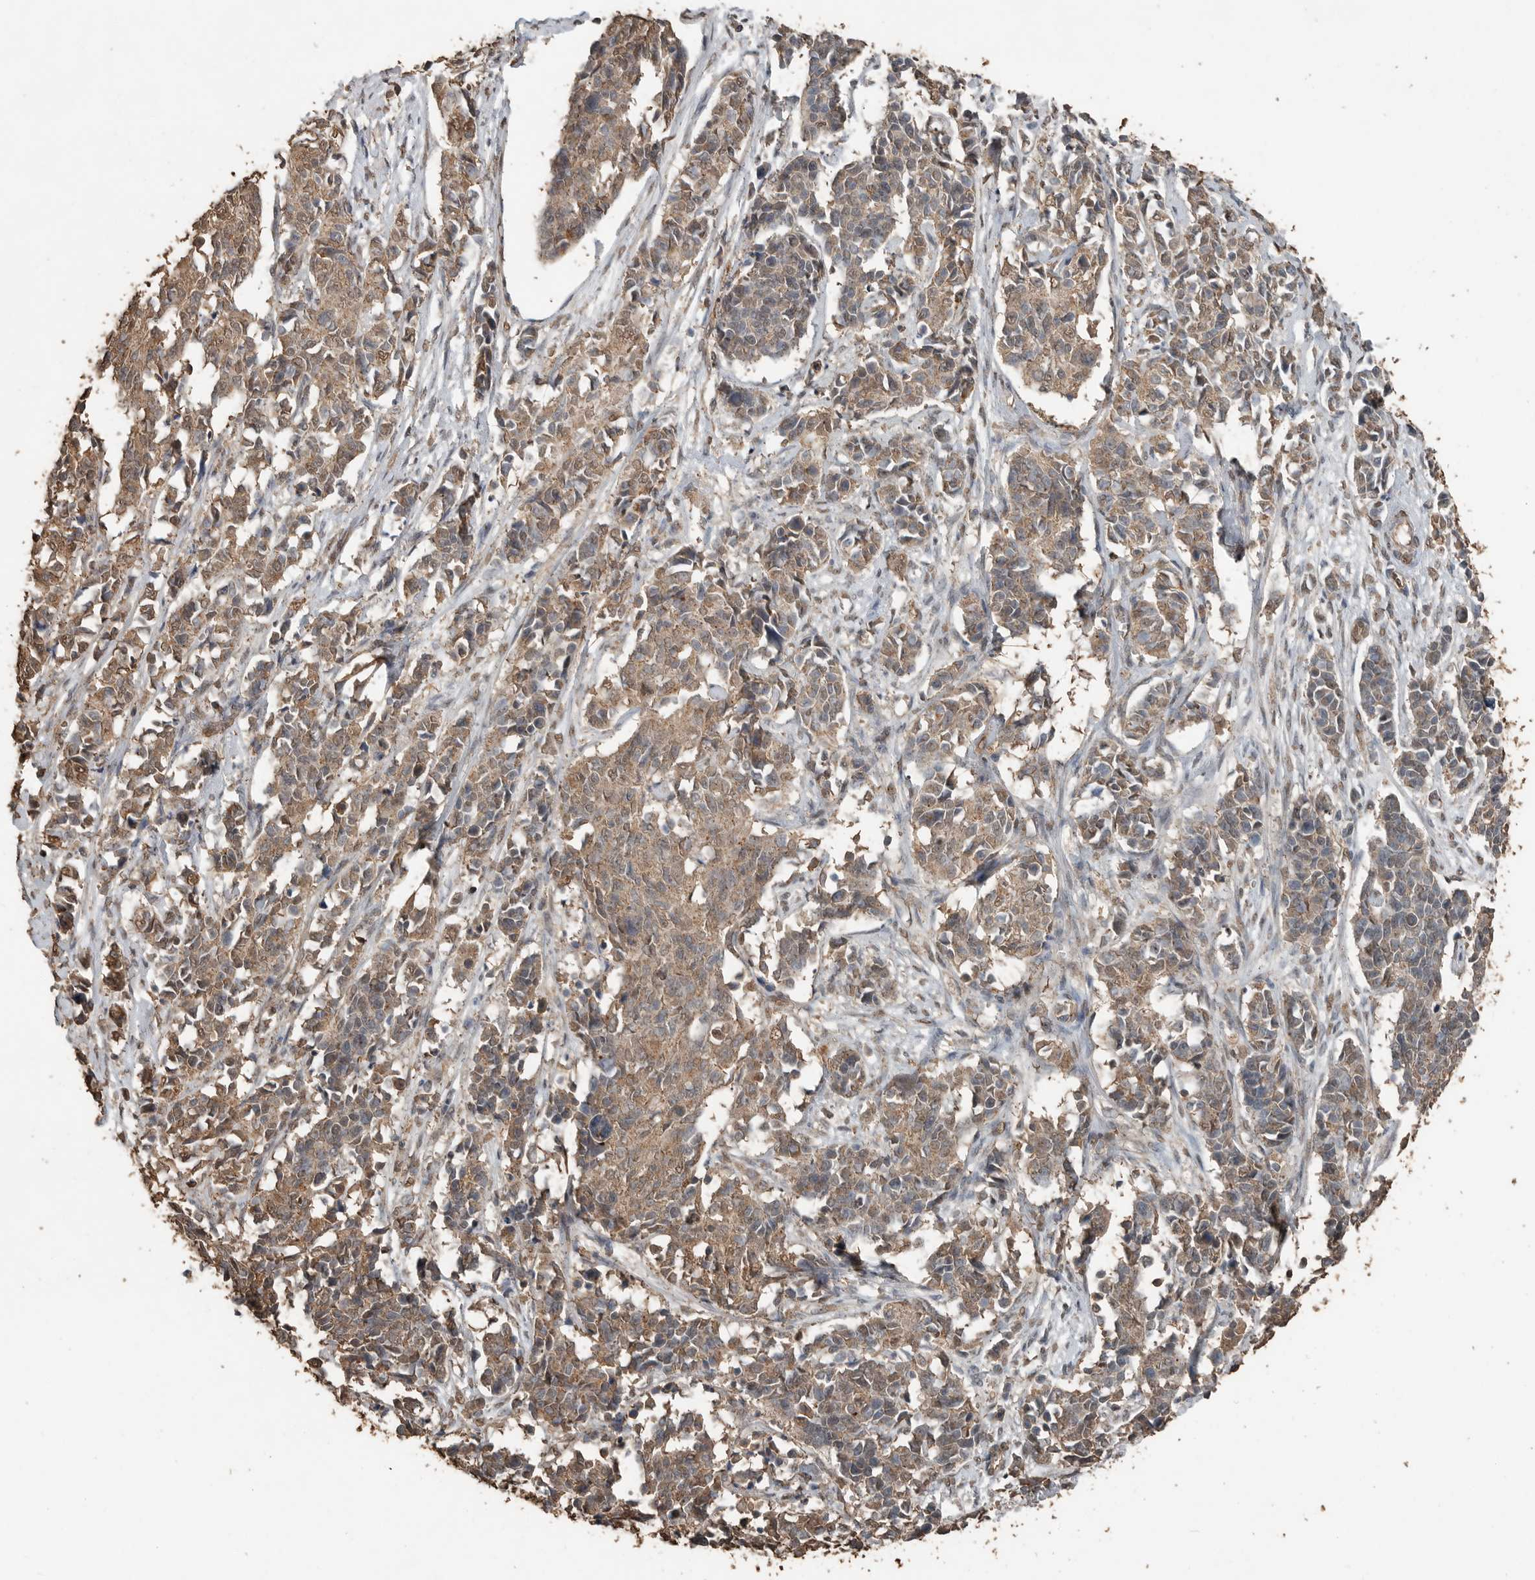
{"staining": {"intensity": "moderate", "quantity": ">75%", "location": "cytoplasmic/membranous"}, "tissue": "cervical cancer", "cell_type": "Tumor cells", "image_type": "cancer", "snomed": [{"axis": "morphology", "description": "Normal tissue, NOS"}, {"axis": "morphology", "description": "Squamous cell carcinoma, NOS"}, {"axis": "topography", "description": "Cervix"}], "caption": "IHC (DAB (3,3'-diaminobenzidine)) staining of cervical cancer exhibits moderate cytoplasmic/membranous protein expression in approximately >75% of tumor cells.", "gene": "BLZF1", "patient": {"sex": "female", "age": 35}}